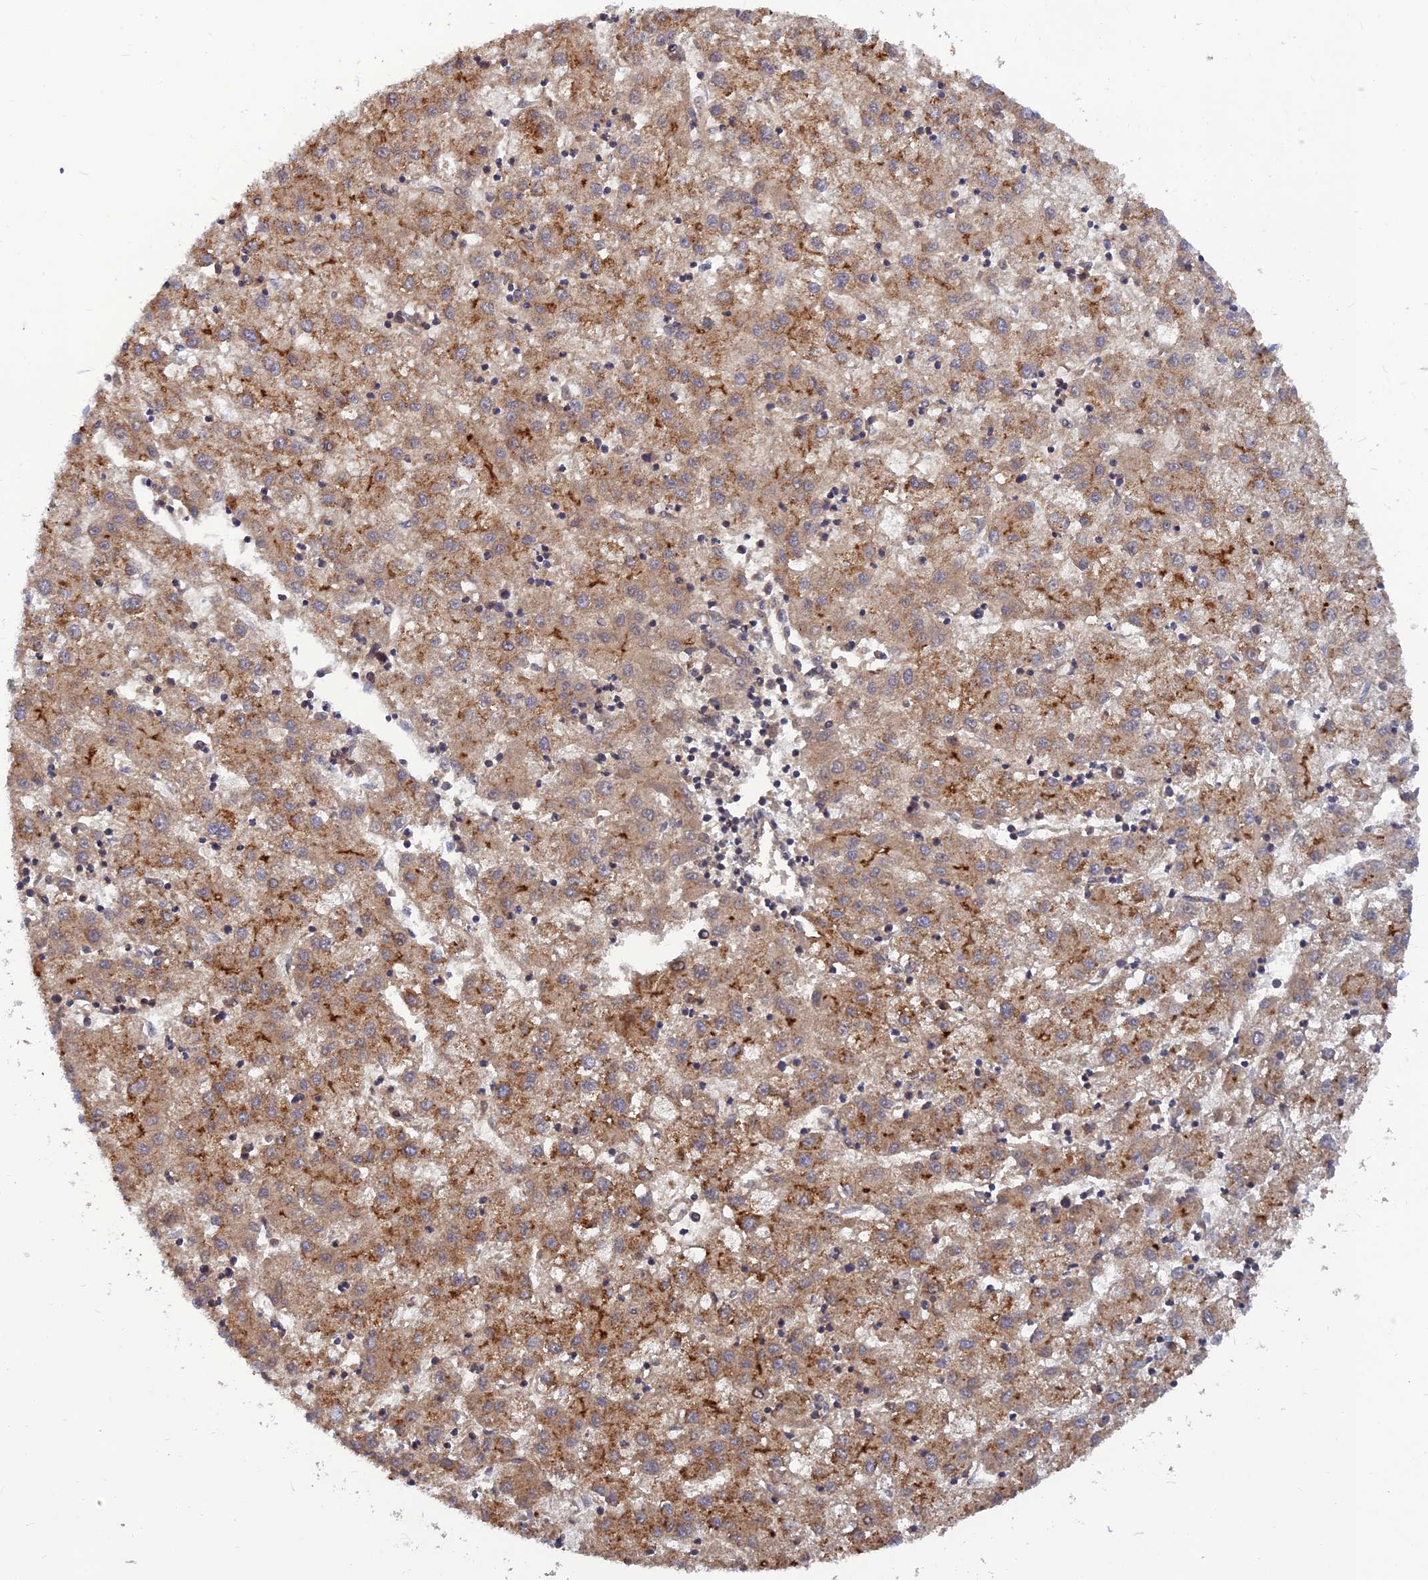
{"staining": {"intensity": "moderate", "quantity": ">75%", "location": "cytoplasmic/membranous"}, "tissue": "liver cancer", "cell_type": "Tumor cells", "image_type": "cancer", "snomed": [{"axis": "morphology", "description": "Carcinoma, Hepatocellular, NOS"}, {"axis": "topography", "description": "Liver"}], "caption": "Brown immunohistochemical staining in liver cancer (hepatocellular carcinoma) demonstrates moderate cytoplasmic/membranous positivity in approximately >75% of tumor cells. Ihc stains the protein of interest in brown and the nuclei are stained blue.", "gene": "FAM151B", "patient": {"sex": "male", "age": 72}}